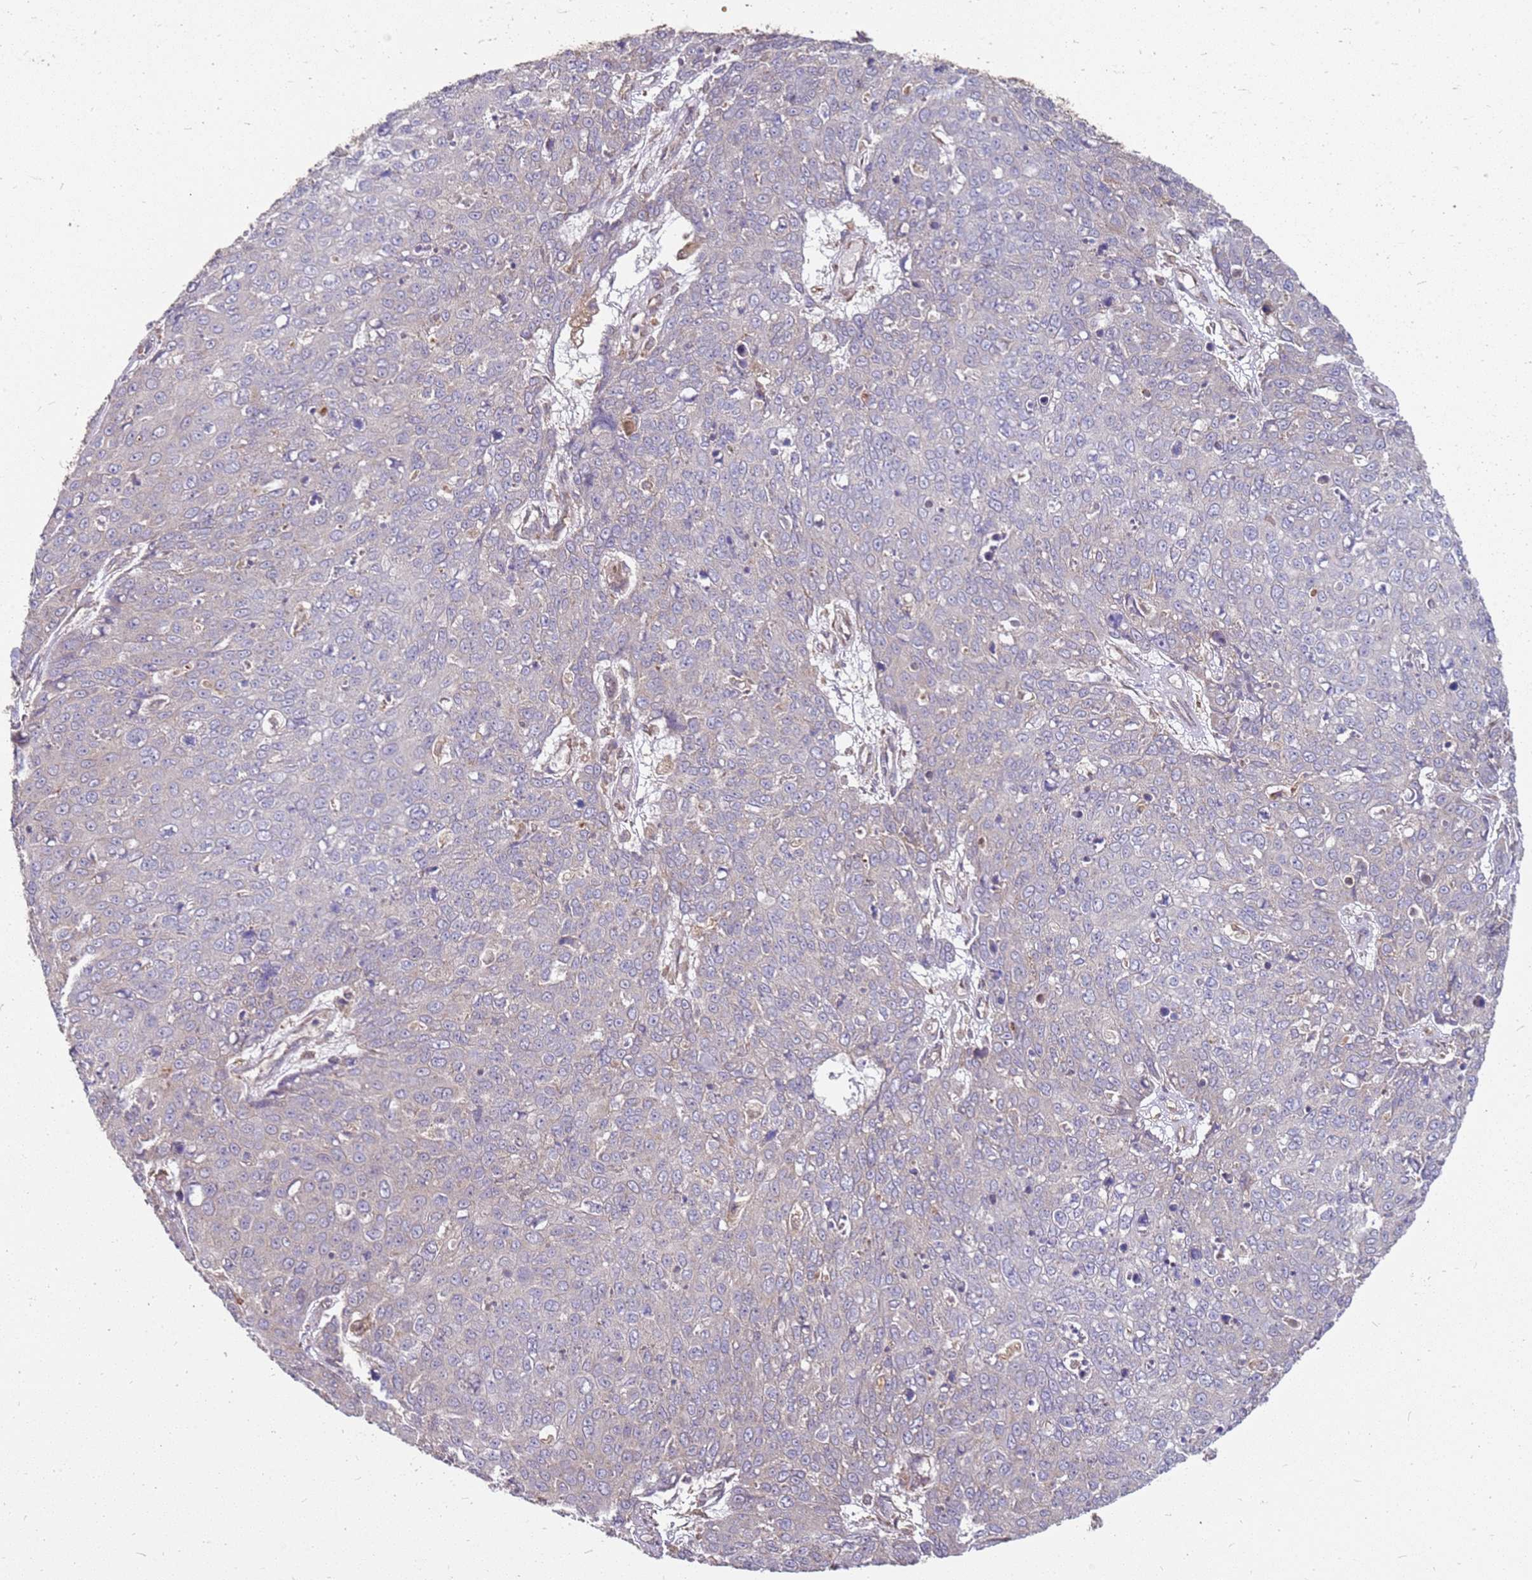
{"staining": {"intensity": "negative", "quantity": "none", "location": "none"}, "tissue": "skin cancer", "cell_type": "Tumor cells", "image_type": "cancer", "snomed": [{"axis": "morphology", "description": "Squamous cell carcinoma, NOS"}, {"axis": "topography", "description": "Skin"}], "caption": "Tumor cells are negative for protein expression in human skin cancer. (Stains: DAB (3,3'-diaminobenzidine) immunohistochemistry with hematoxylin counter stain, Microscopy: brightfield microscopy at high magnification).", "gene": "NUDT14", "patient": {"sex": "male", "age": 71}}